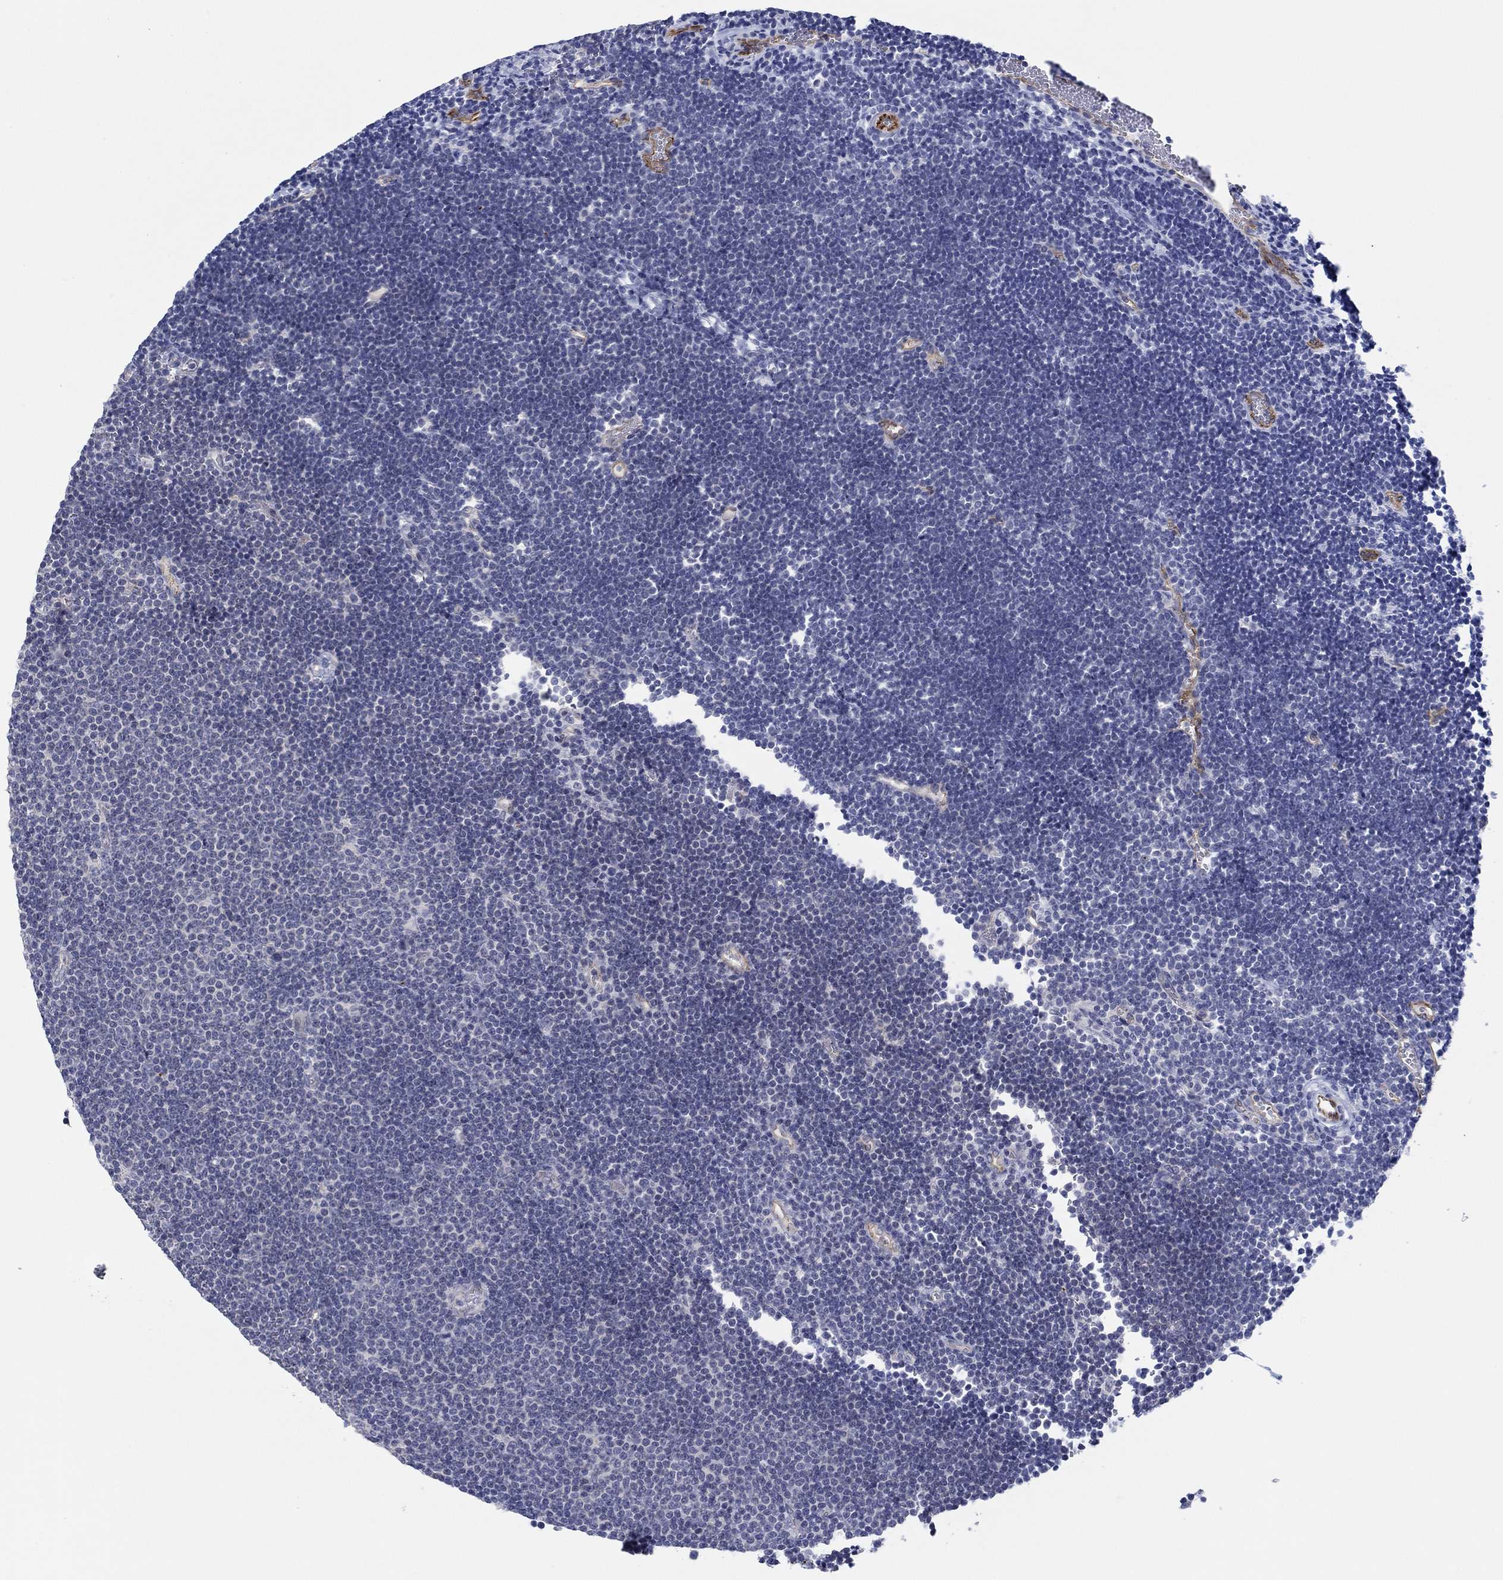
{"staining": {"intensity": "negative", "quantity": "none", "location": "none"}, "tissue": "lymphoma", "cell_type": "Tumor cells", "image_type": "cancer", "snomed": [{"axis": "morphology", "description": "Malignant lymphoma, non-Hodgkin's type, Low grade"}, {"axis": "topography", "description": "Brain"}], "caption": "Tumor cells show no significant protein positivity in low-grade malignant lymphoma, non-Hodgkin's type.", "gene": "GJA5", "patient": {"sex": "female", "age": 66}}